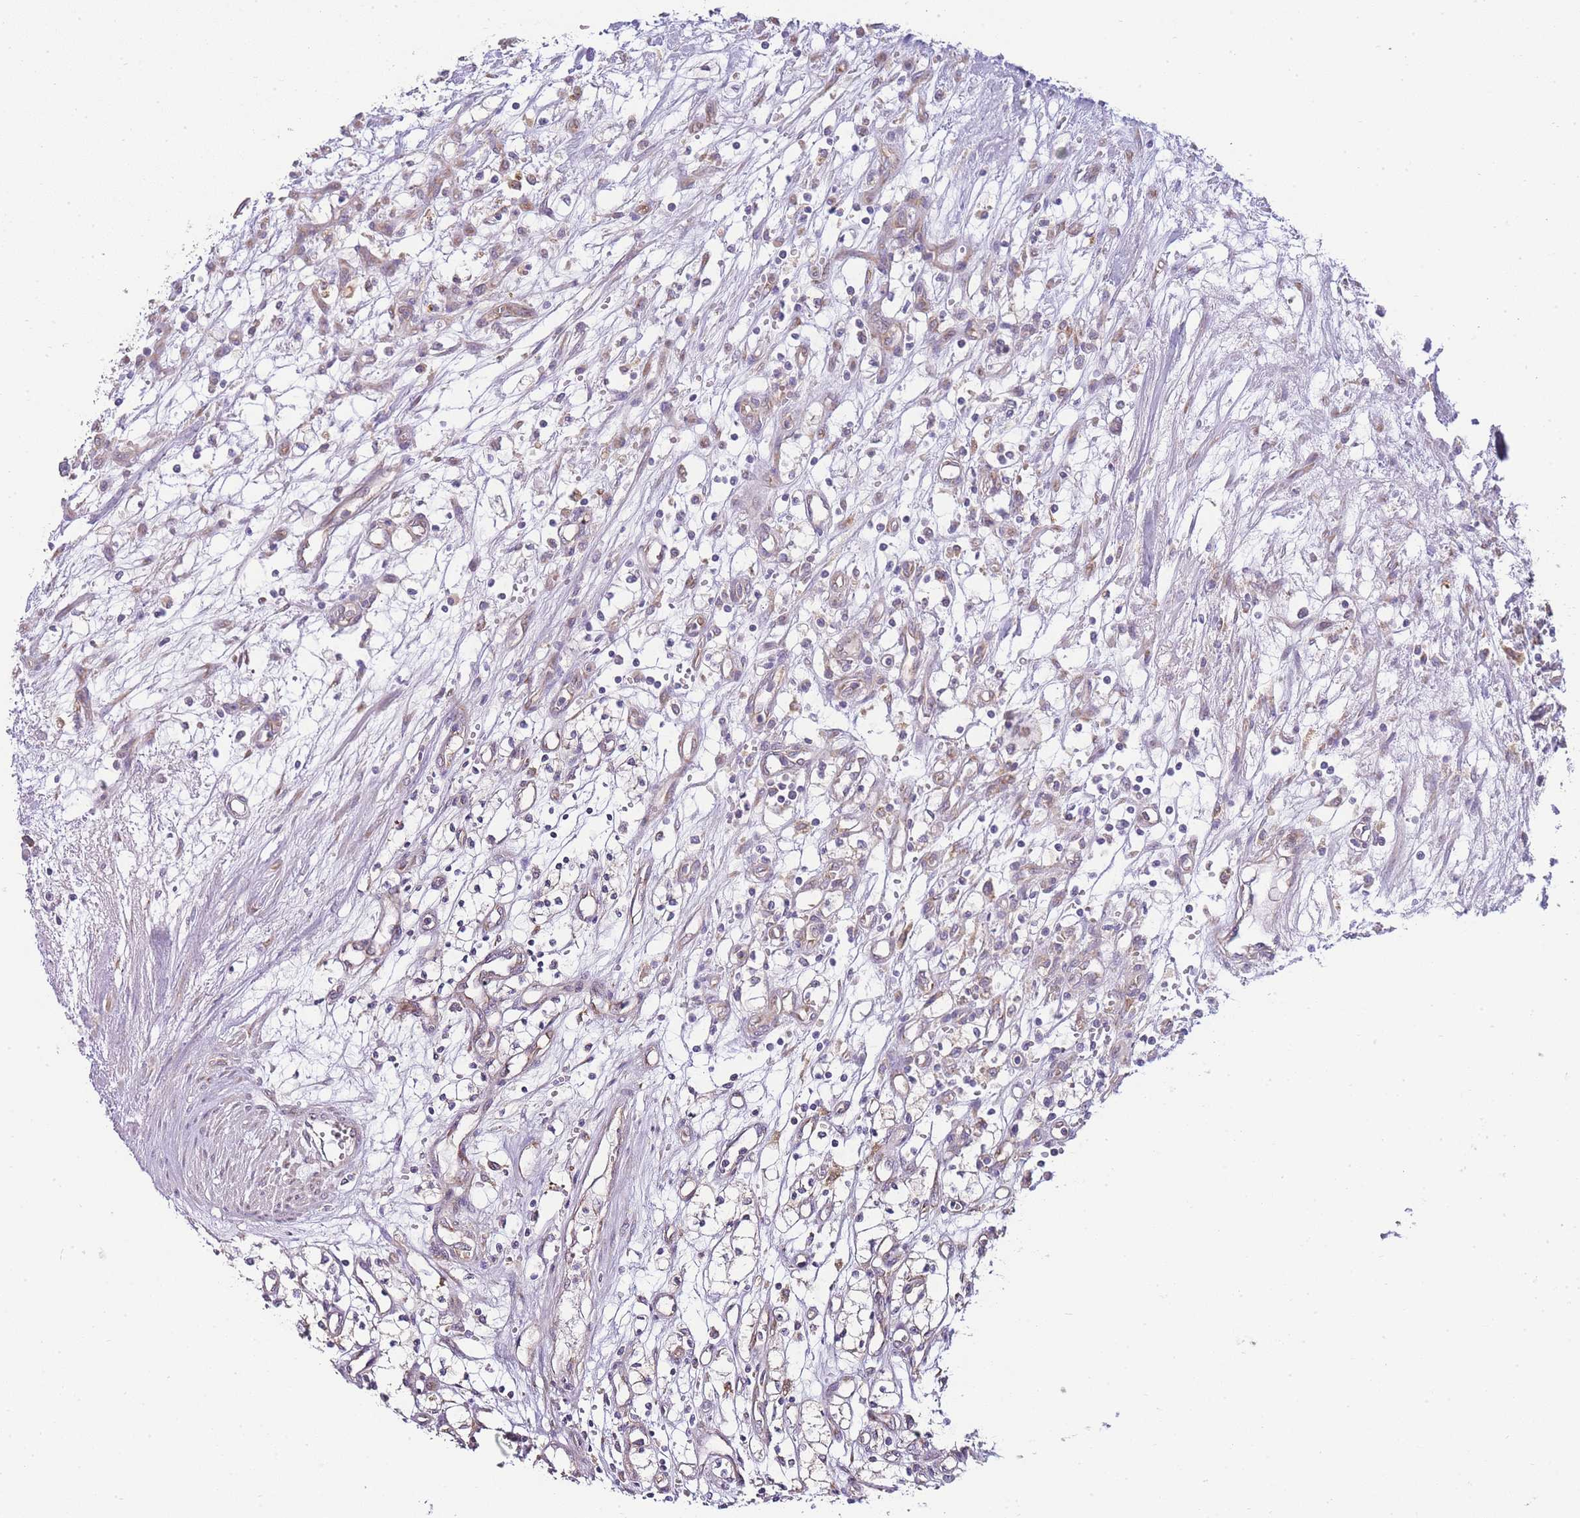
{"staining": {"intensity": "weak", "quantity": "<25%", "location": "cytoplasmic/membranous"}, "tissue": "renal cancer", "cell_type": "Tumor cells", "image_type": "cancer", "snomed": [{"axis": "morphology", "description": "Adenocarcinoma, NOS"}, {"axis": "topography", "description": "Kidney"}], "caption": "Tumor cells are negative for brown protein staining in renal cancer.", "gene": "BEX1", "patient": {"sex": "male", "age": 59}}